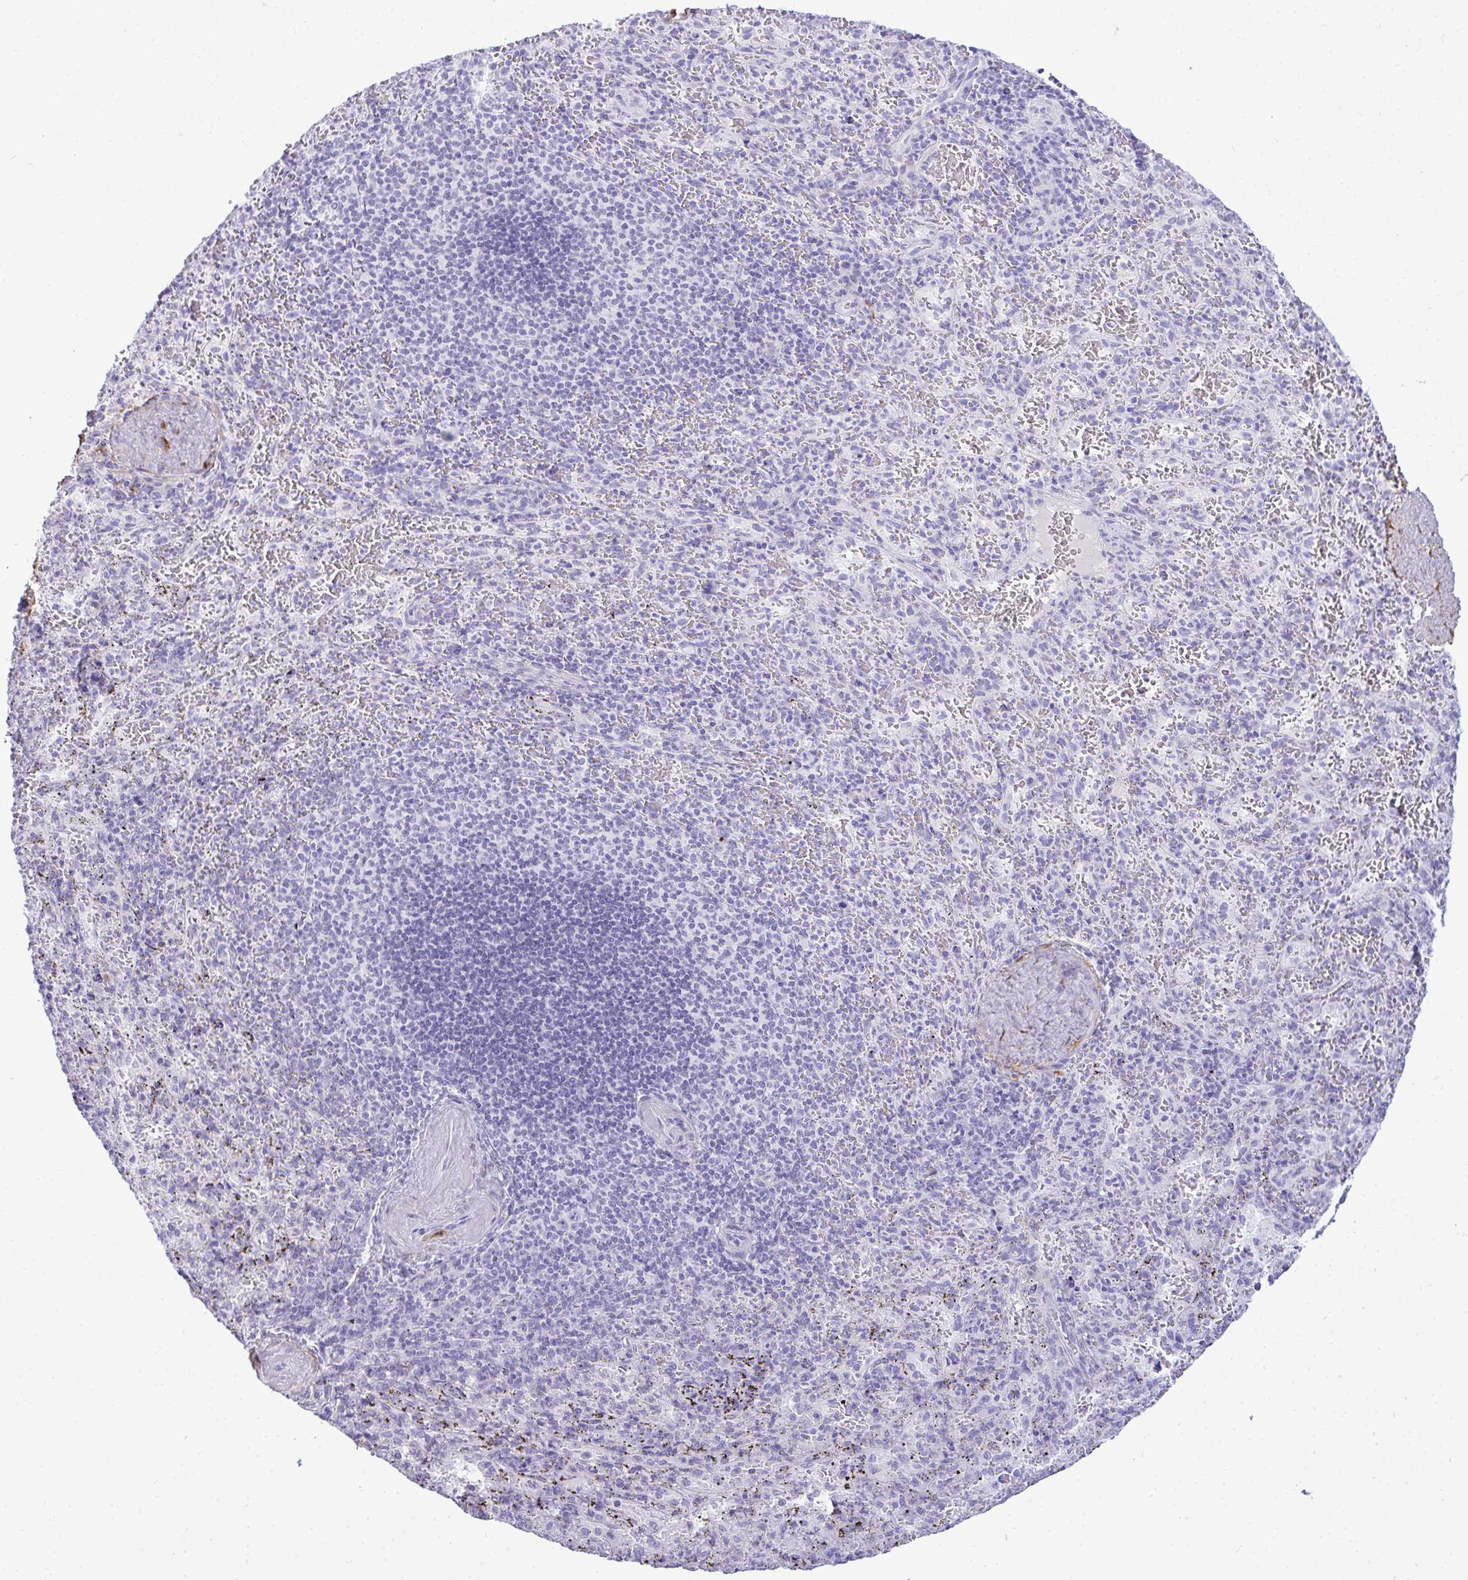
{"staining": {"intensity": "negative", "quantity": "none", "location": "none"}, "tissue": "spleen", "cell_type": "Cells in red pulp", "image_type": "normal", "snomed": [{"axis": "morphology", "description": "Normal tissue, NOS"}, {"axis": "topography", "description": "Spleen"}], "caption": "An immunohistochemistry (IHC) photomicrograph of normal spleen is shown. There is no staining in cells in red pulp of spleen. (DAB (3,3'-diaminobenzidine) immunohistochemistry with hematoxylin counter stain).", "gene": "HSPB6", "patient": {"sex": "male", "age": 57}}